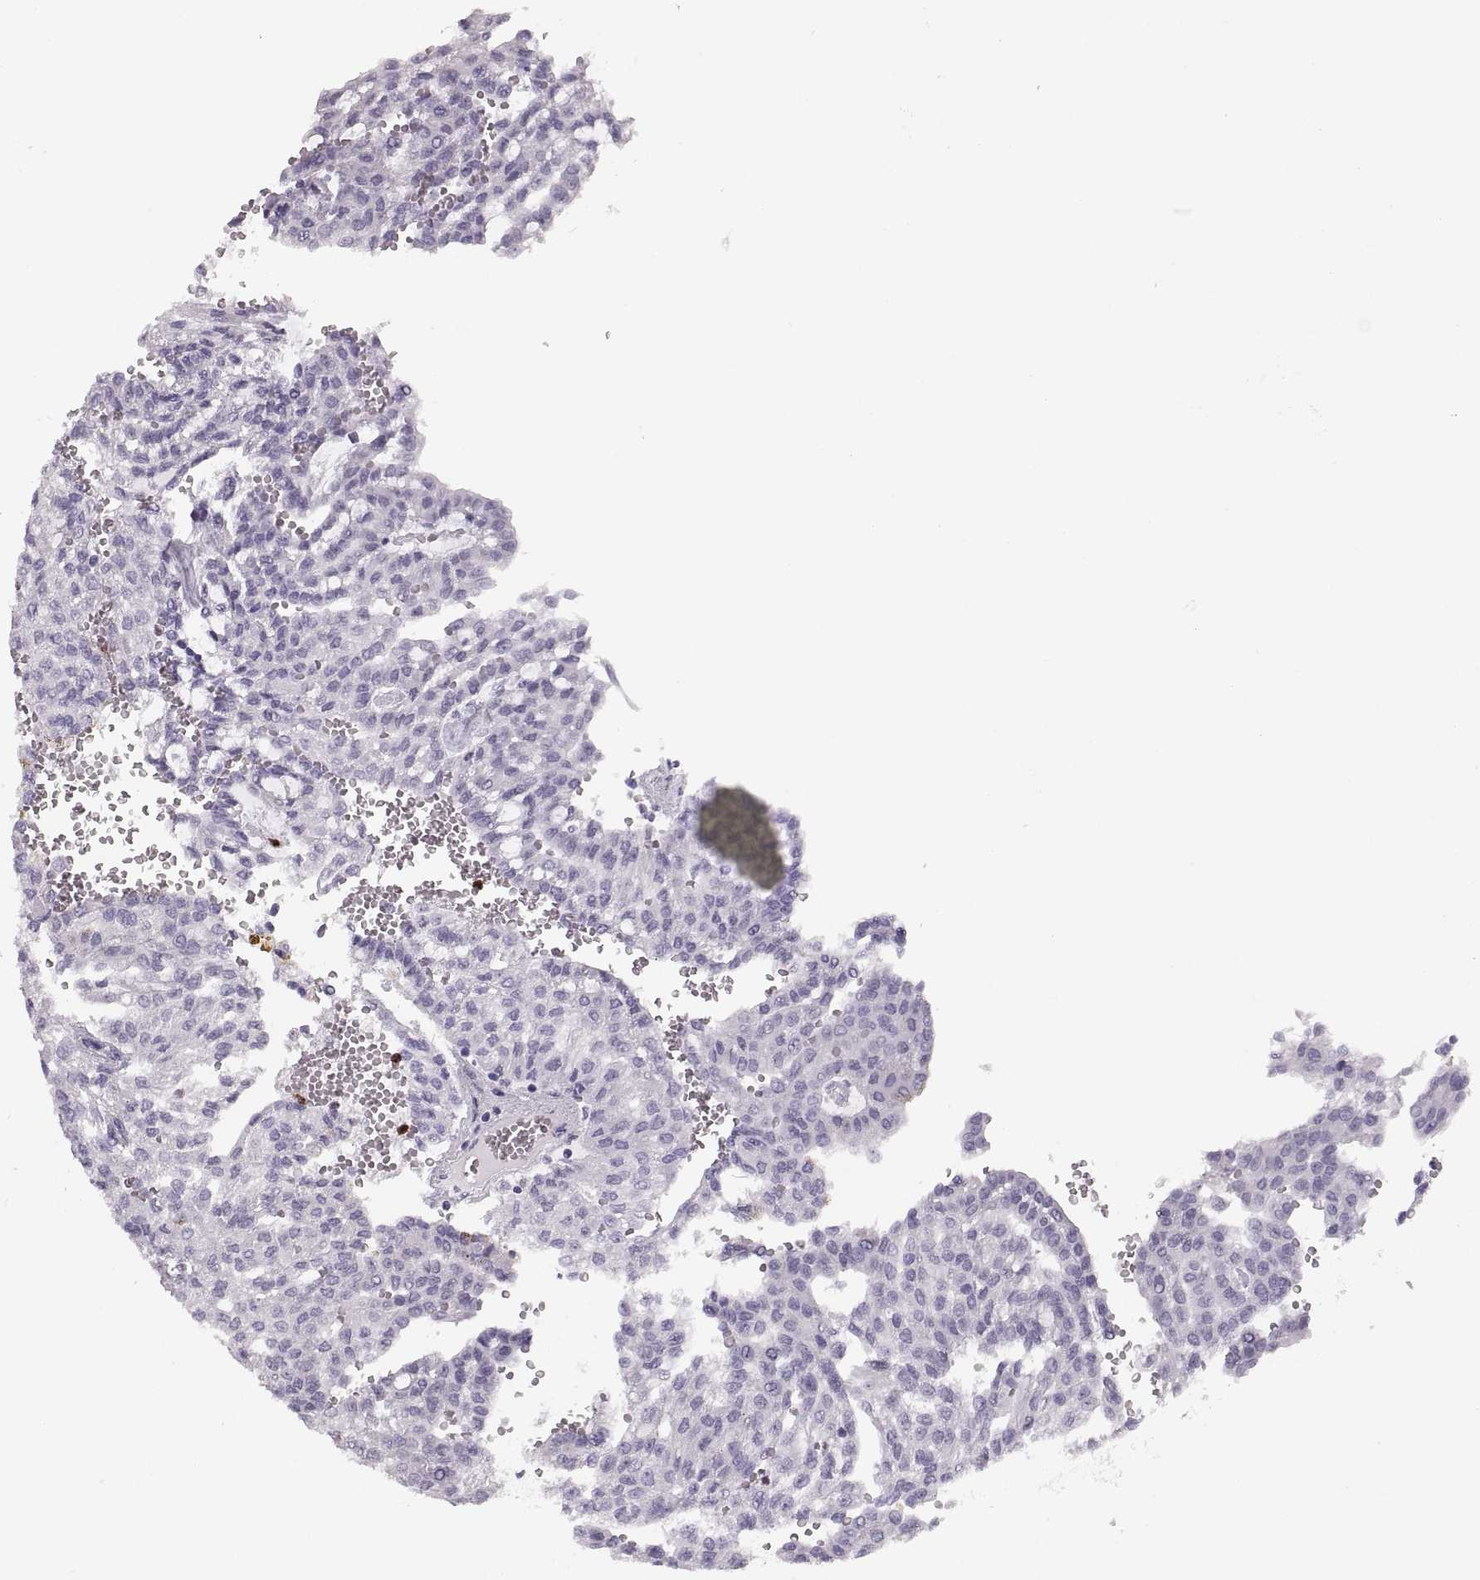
{"staining": {"intensity": "negative", "quantity": "none", "location": "none"}, "tissue": "renal cancer", "cell_type": "Tumor cells", "image_type": "cancer", "snomed": [{"axis": "morphology", "description": "Adenocarcinoma, NOS"}, {"axis": "topography", "description": "Kidney"}], "caption": "Immunohistochemistry of renal cancer (adenocarcinoma) shows no positivity in tumor cells.", "gene": "MILR1", "patient": {"sex": "male", "age": 63}}